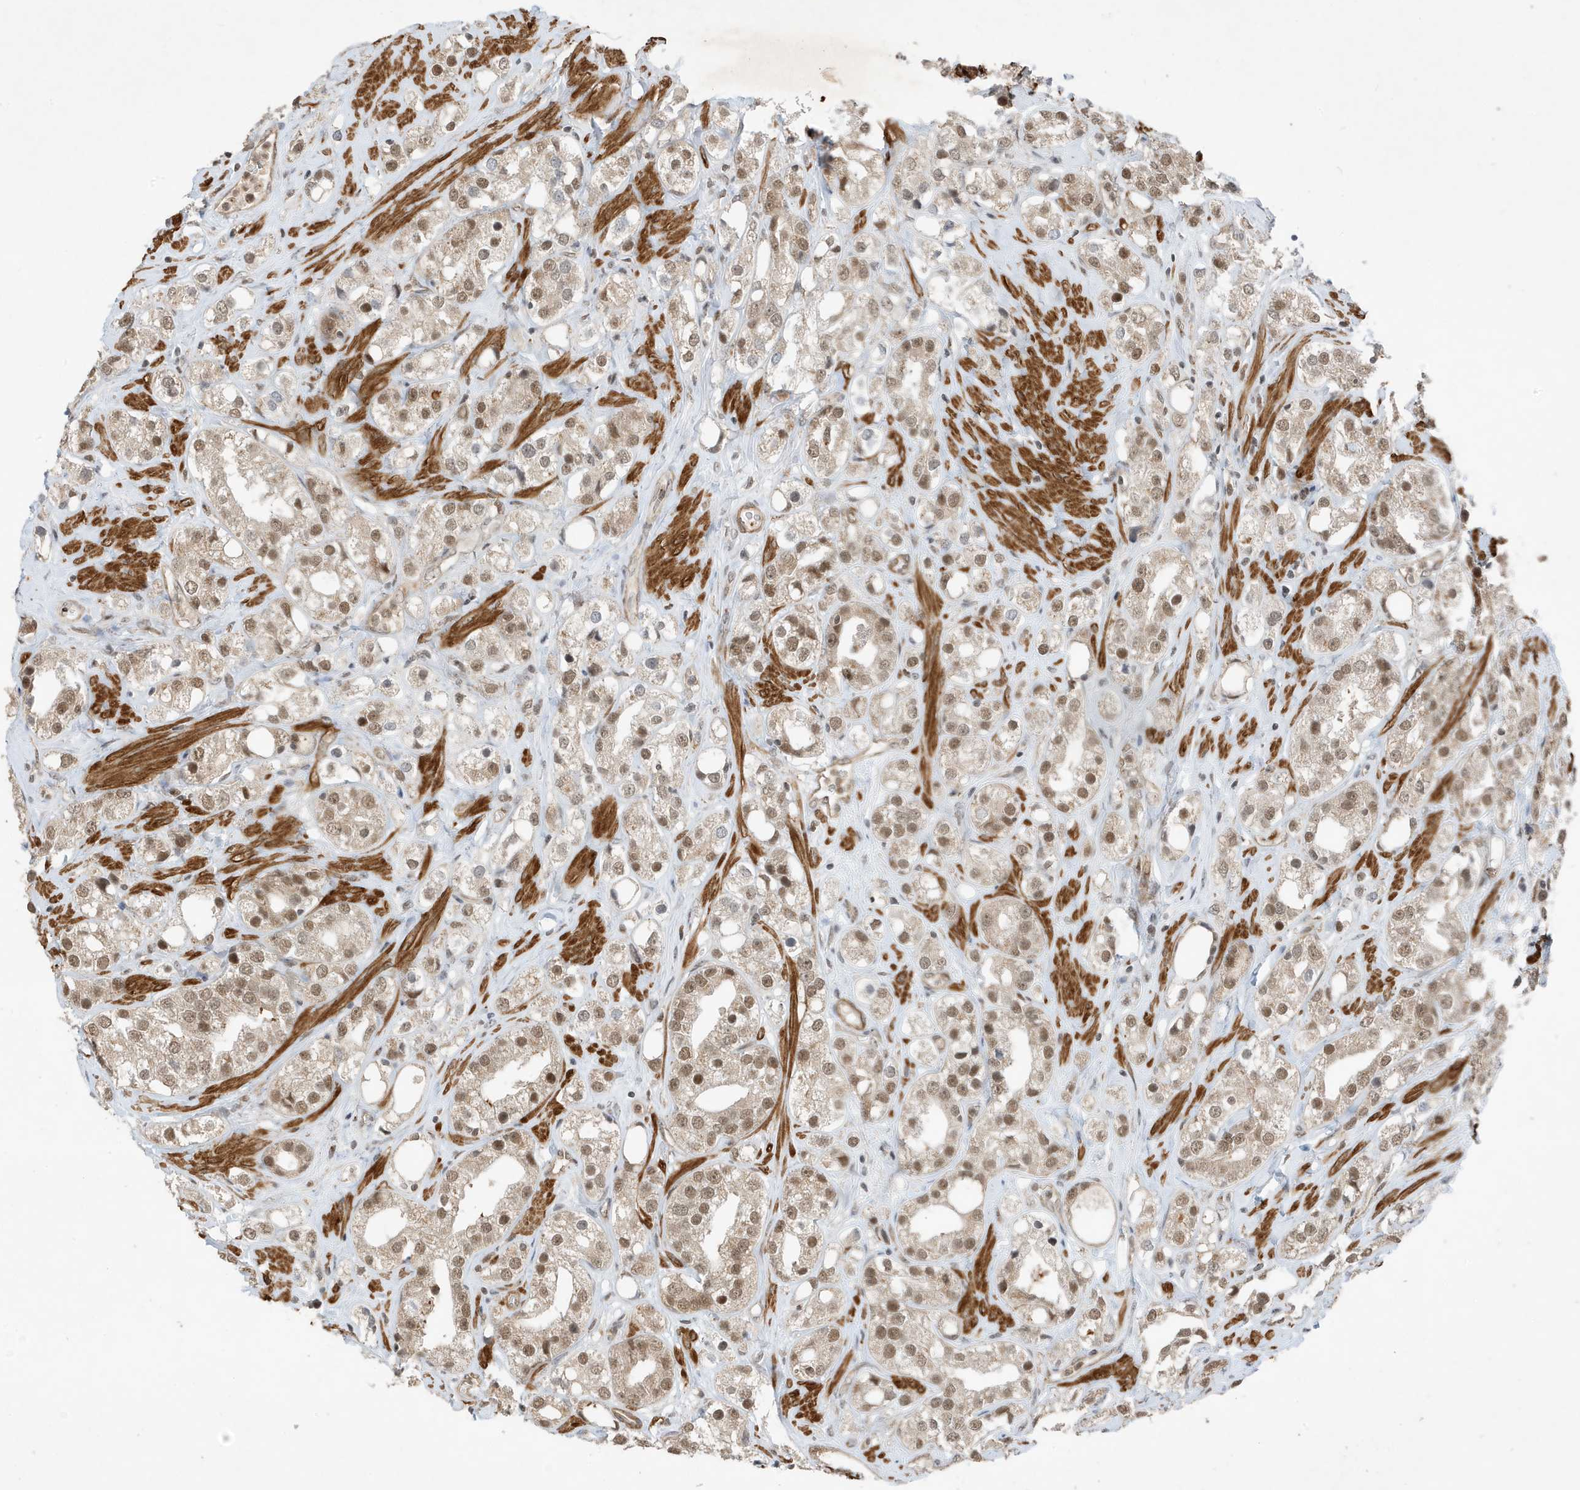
{"staining": {"intensity": "moderate", "quantity": "25%-75%", "location": "nuclear"}, "tissue": "prostate cancer", "cell_type": "Tumor cells", "image_type": "cancer", "snomed": [{"axis": "morphology", "description": "Adenocarcinoma, NOS"}, {"axis": "topography", "description": "Prostate"}], "caption": "This photomicrograph shows immunohistochemistry staining of human prostate cancer, with medium moderate nuclear positivity in about 25%-75% of tumor cells.", "gene": "MAST3", "patient": {"sex": "male", "age": 79}}